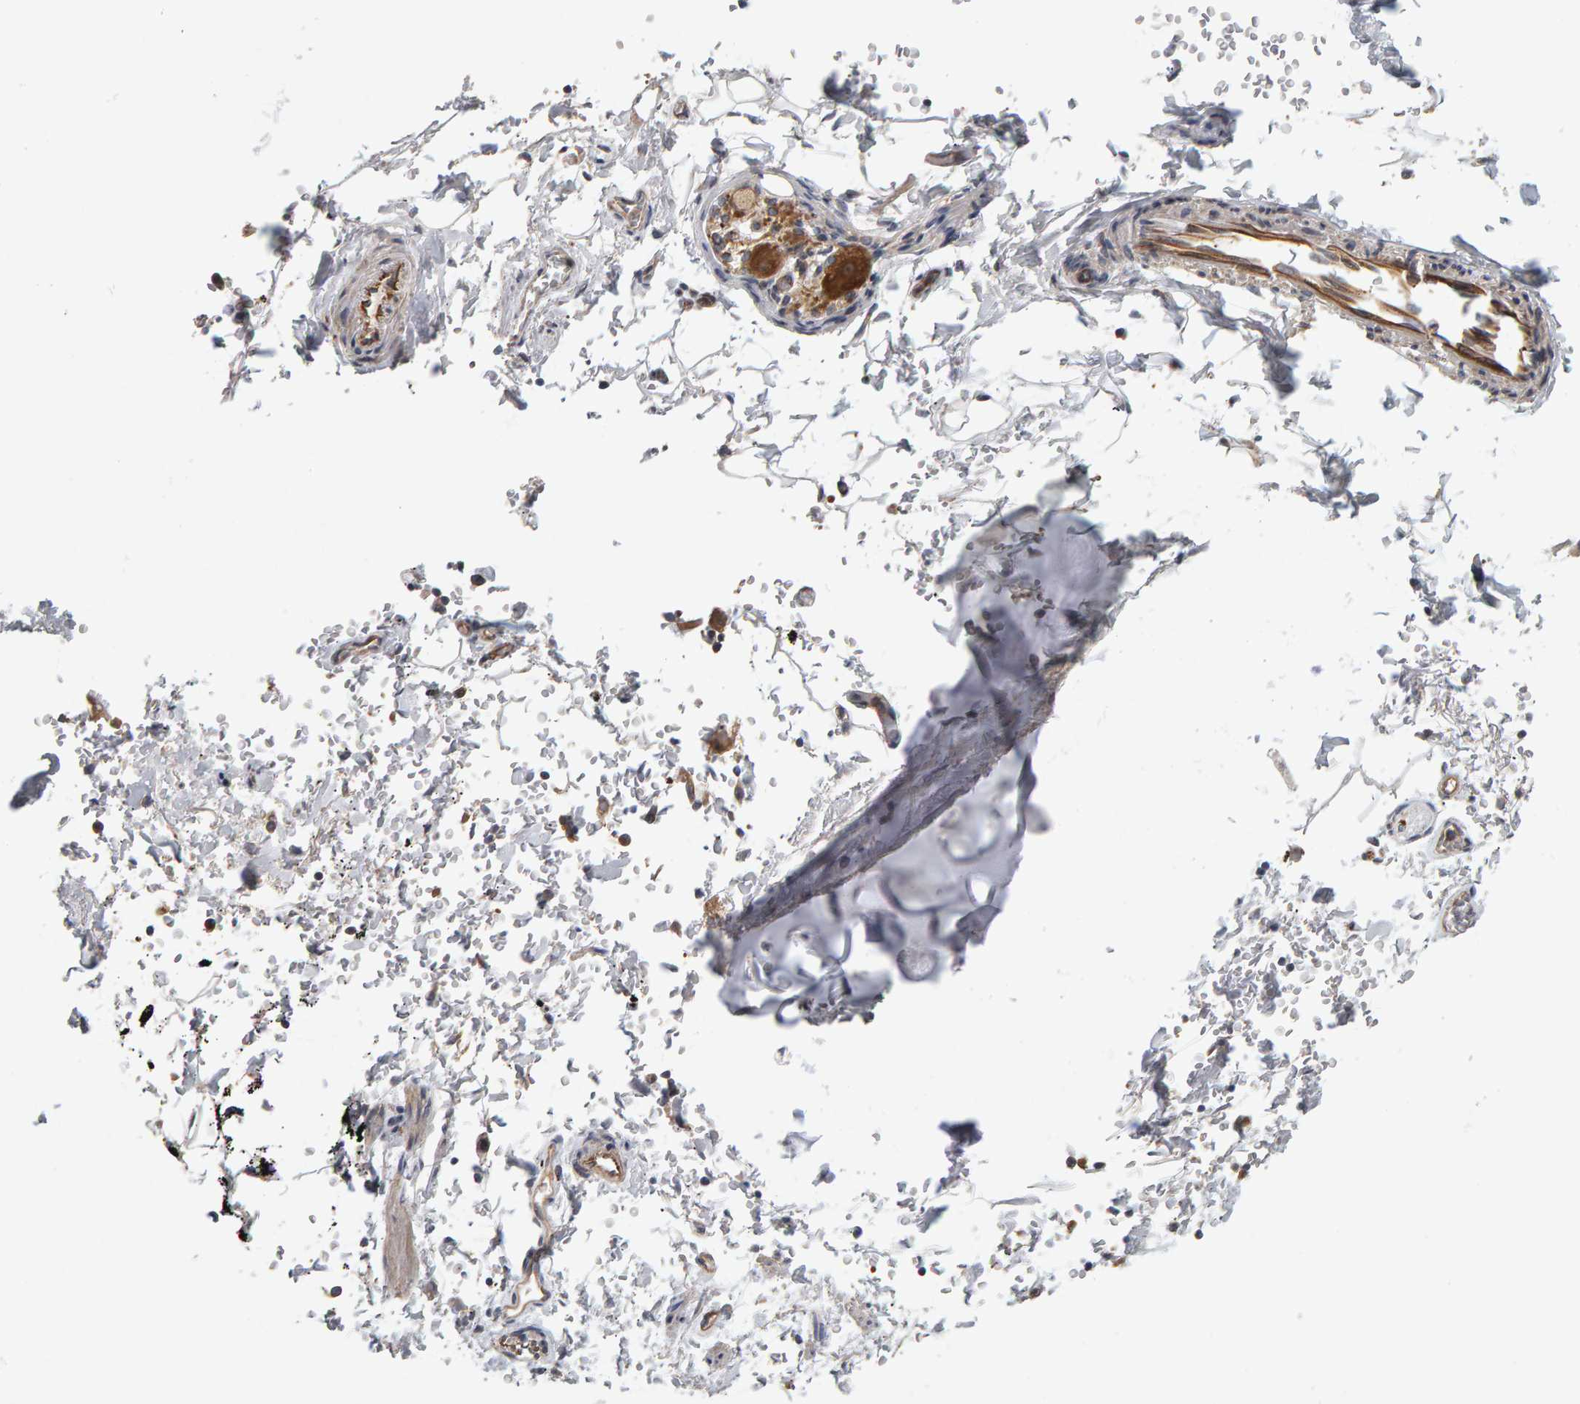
{"staining": {"intensity": "weak", "quantity": "25%-75%", "location": "cytoplasmic/membranous"}, "tissue": "adipose tissue", "cell_type": "Adipocytes", "image_type": "normal", "snomed": [{"axis": "morphology", "description": "Normal tissue, NOS"}, {"axis": "topography", "description": "Cartilage tissue"}, {"axis": "topography", "description": "Lung"}], "caption": "Protein staining of benign adipose tissue exhibits weak cytoplasmic/membranous expression in approximately 25%-75% of adipocytes.", "gene": "C9orf72", "patient": {"sex": "female", "age": 77}}